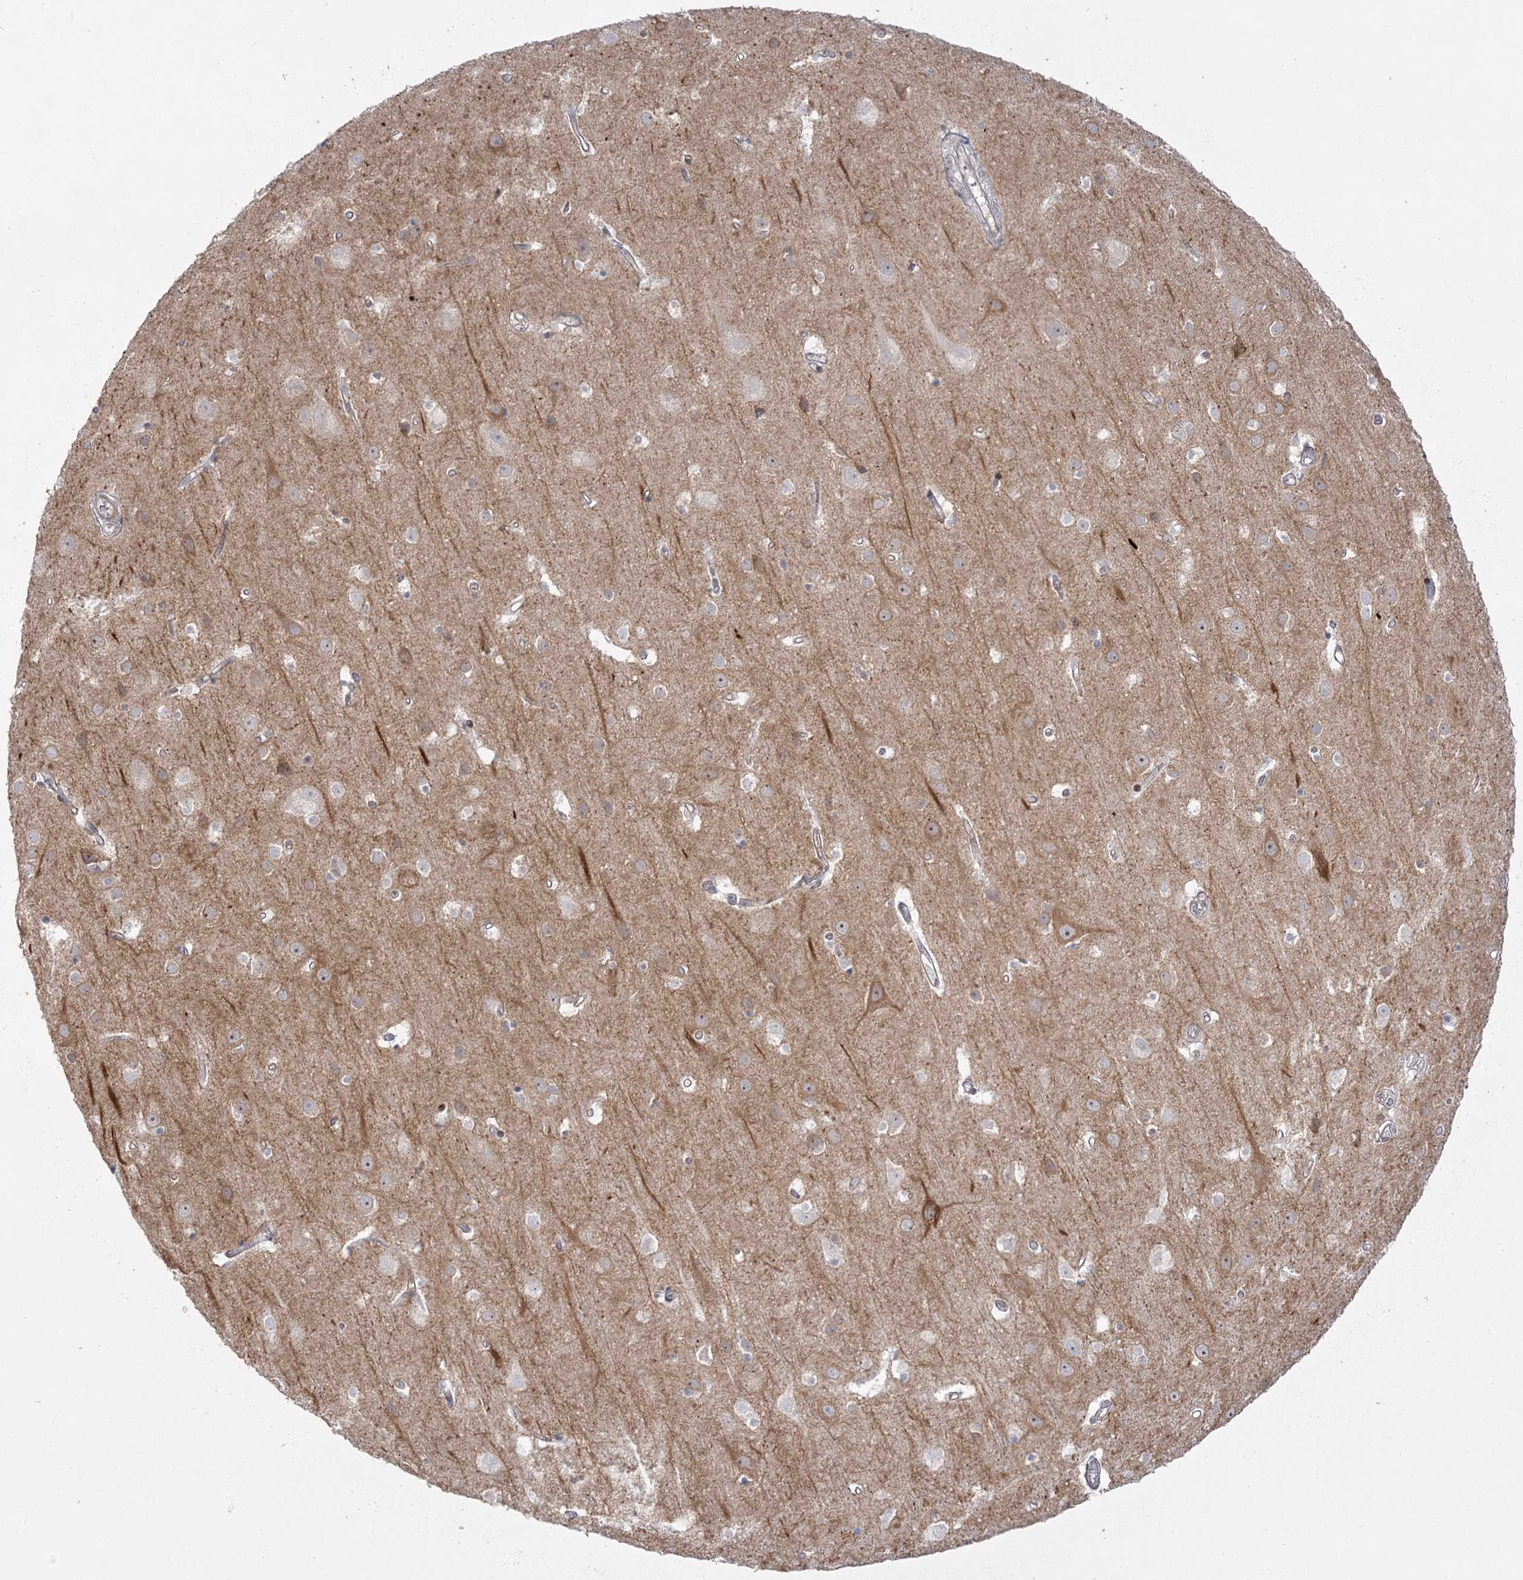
{"staining": {"intensity": "negative", "quantity": "none", "location": "none"}, "tissue": "cerebral cortex", "cell_type": "Endothelial cells", "image_type": "normal", "snomed": [{"axis": "morphology", "description": "Normal tissue, NOS"}, {"axis": "topography", "description": "Cerebral cortex"}], "caption": "Endothelial cells show no significant expression in unremarkable cerebral cortex. (DAB (3,3'-diaminobenzidine) IHC, high magnification).", "gene": "SYTL1", "patient": {"sex": "male", "age": 54}}